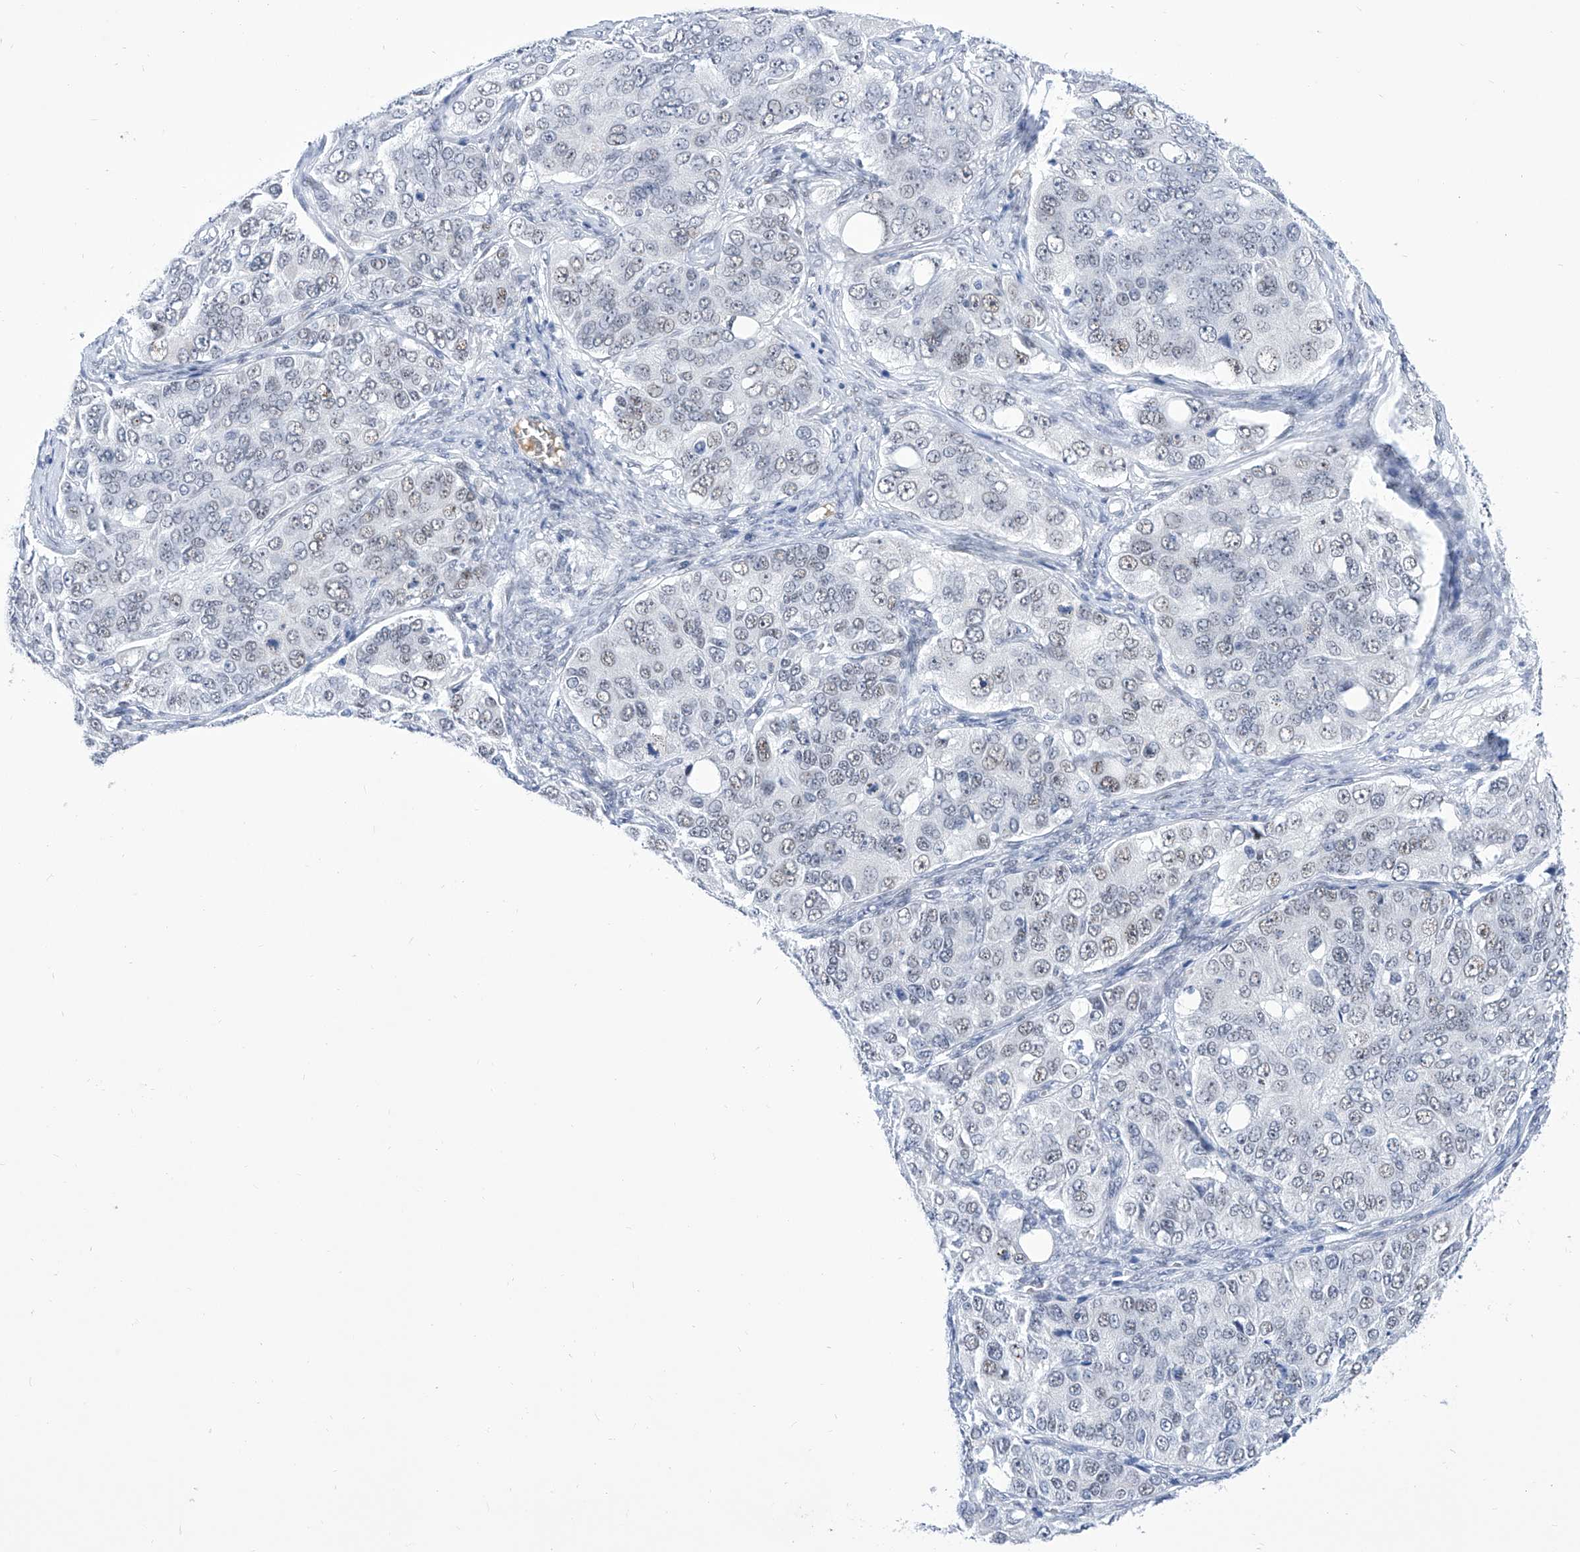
{"staining": {"intensity": "weak", "quantity": "<25%", "location": "nuclear"}, "tissue": "ovarian cancer", "cell_type": "Tumor cells", "image_type": "cancer", "snomed": [{"axis": "morphology", "description": "Carcinoma, endometroid"}, {"axis": "topography", "description": "Ovary"}], "caption": "Ovarian cancer was stained to show a protein in brown. There is no significant positivity in tumor cells.", "gene": "SART1", "patient": {"sex": "female", "age": 51}}